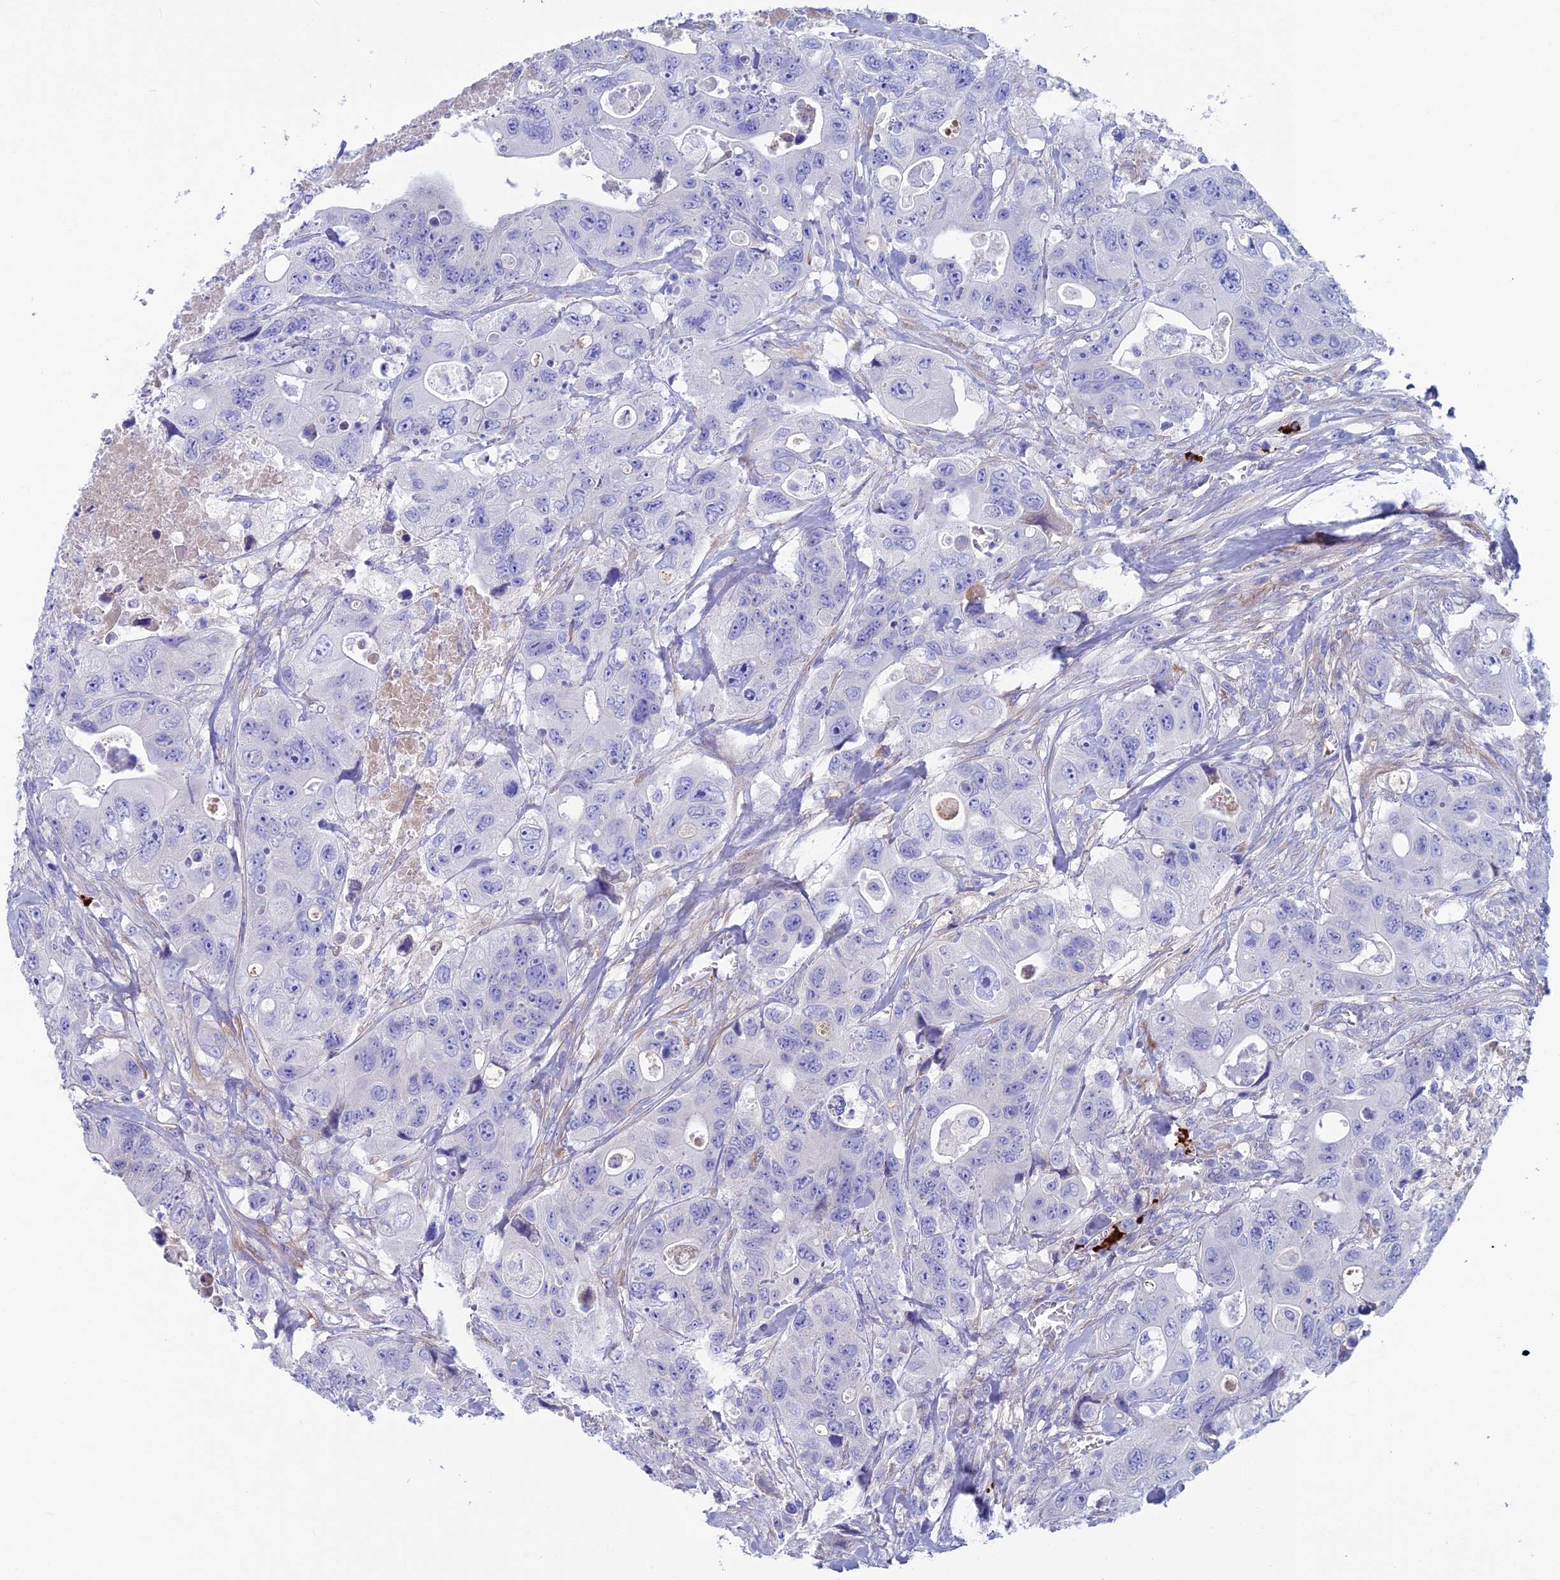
{"staining": {"intensity": "negative", "quantity": "none", "location": "none"}, "tissue": "colorectal cancer", "cell_type": "Tumor cells", "image_type": "cancer", "snomed": [{"axis": "morphology", "description": "Adenocarcinoma, NOS"}, {"axis": "topography", "description": "Colon"}], "caption": "Tumor cells show no significant protein positivity in colorectal cancer.", "gene": "SNAP91", "patient": {"sex": "female", "age": 46}}